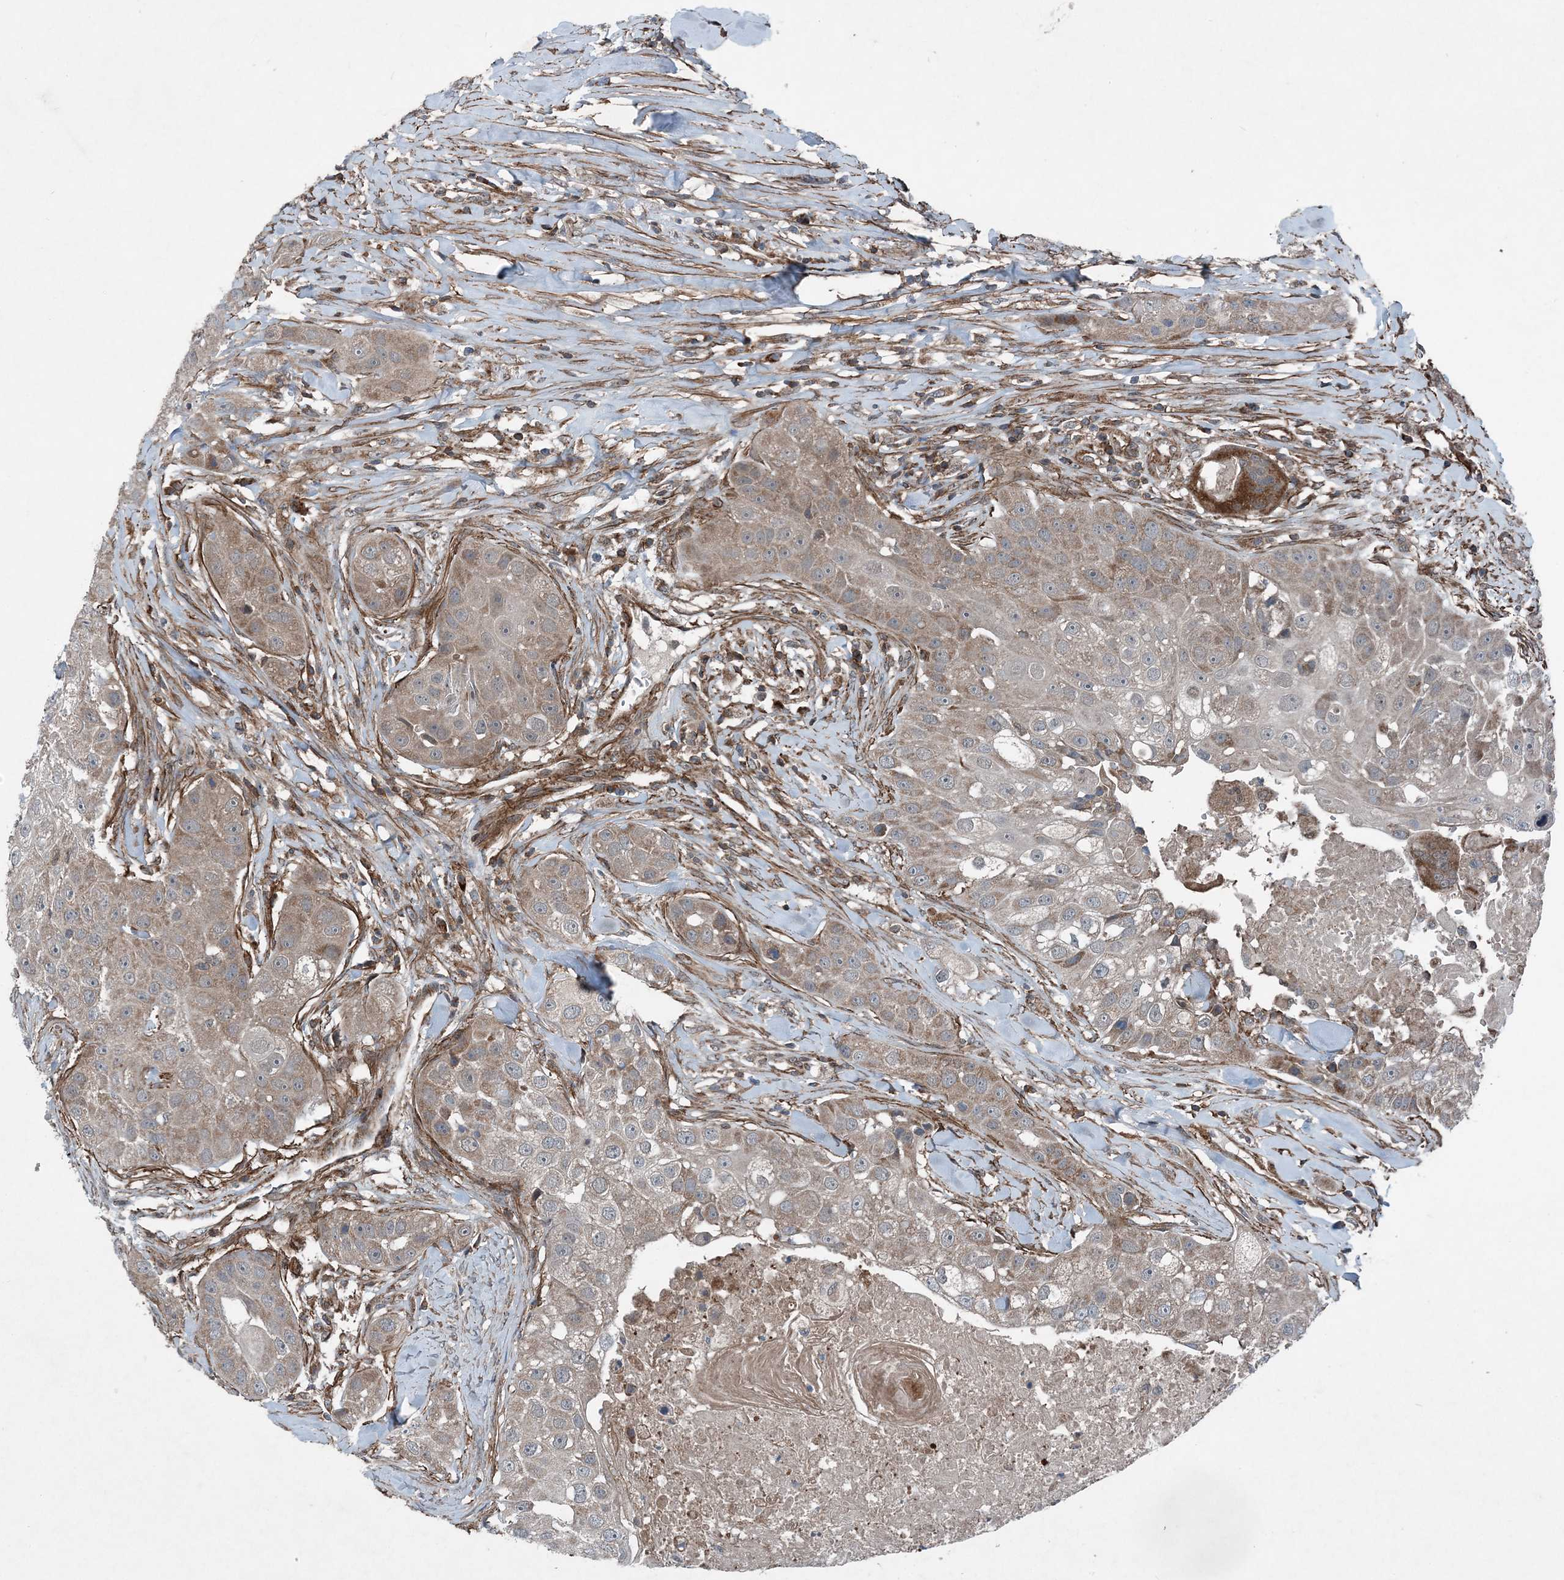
{"staining": {"intensity": "weak", "quantity": ">75%", "location": "cytoplasmic/membranous"}, "tissue": "head and neck cancer", "cell_type": "Tumor cells", "image_type": "cancer", "snomed": [{"axis": "morphology", "description": "Normal tissue, NOS"}, {"axis": "morphology", "description": "Squamous cell carcinoma, NOS"}, {"axis": "topography", "description": "Skeletal muscle"}, {"axis": "topography", "description": "Head-Neck"}], "caption": "Squamous cell carcinoma (head and neck) stained with a protein marker shows weak staining in tumor cells.", "gene": "NDUFA2", "patient": {"sex": "male", "age": 51}}